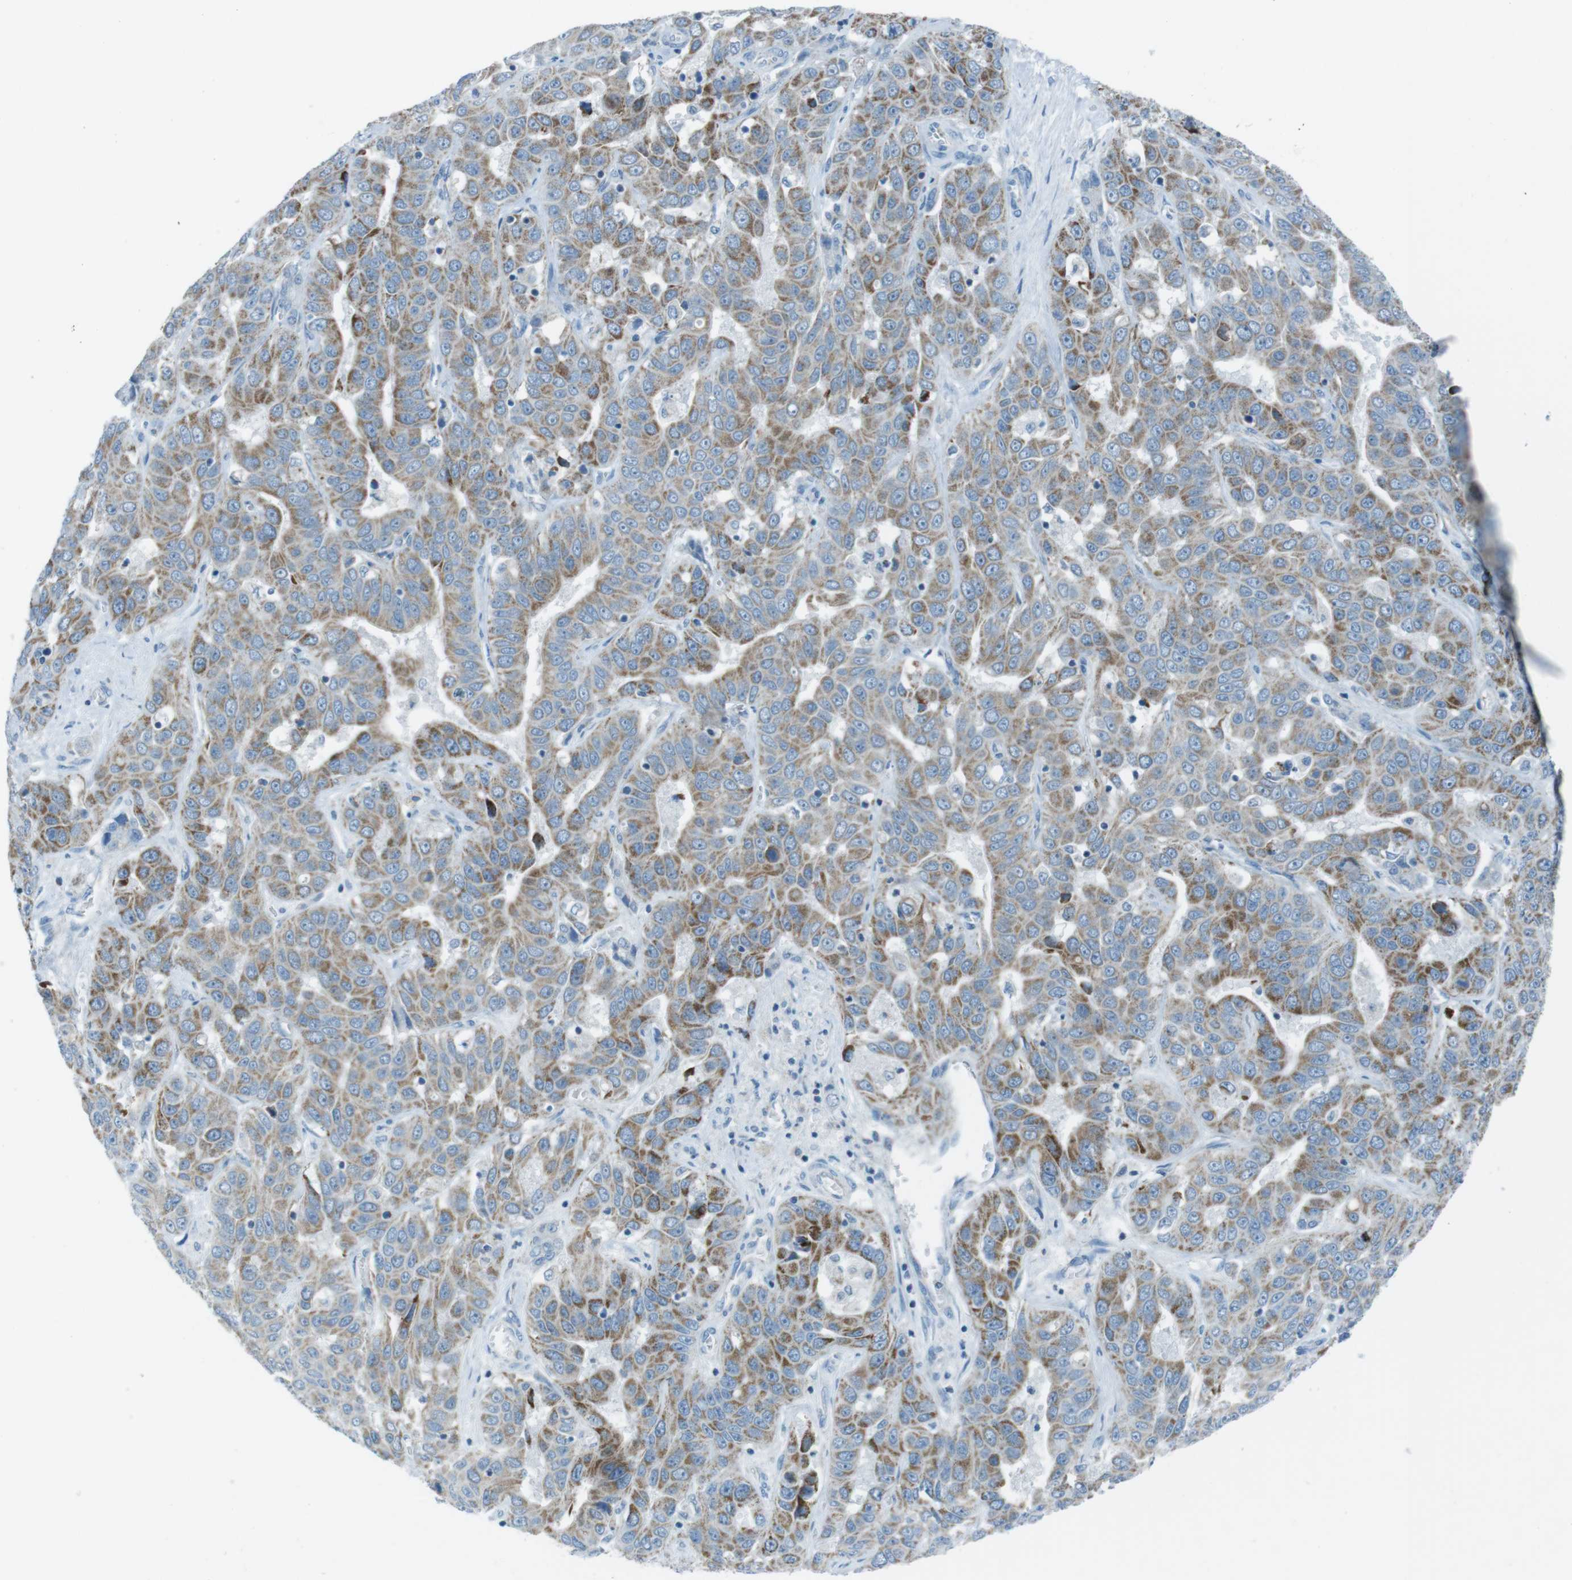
{"staining": {"intensity": "strong", "quantity": "25%-75%", "location": "cytoplasmic/membranous"}, "tissue": "liver cancer", "cell_type": "Tumor cells", "image_type": "cancer", "snomed": [{"axis": "morphology", "description": "Cholangiocarcinoma"}, {"axis": "topography", "description": "Liver"}], "caption": "High-magnification brightfield microscopy of liver cancer (cholangiocarcinoma) stained with DAB (brown) and counterstained with hematoxylin (blue). tumor cells exhibit strong cytoplasmic/membranous expression is seen in approximately25%-75% of cells. Immunohistochemistry (ihc) stains the protein in brown and the nuclei are stained blue.", "gene": "DNAJA3", "patient": {"sex": "female", "age": 52}}